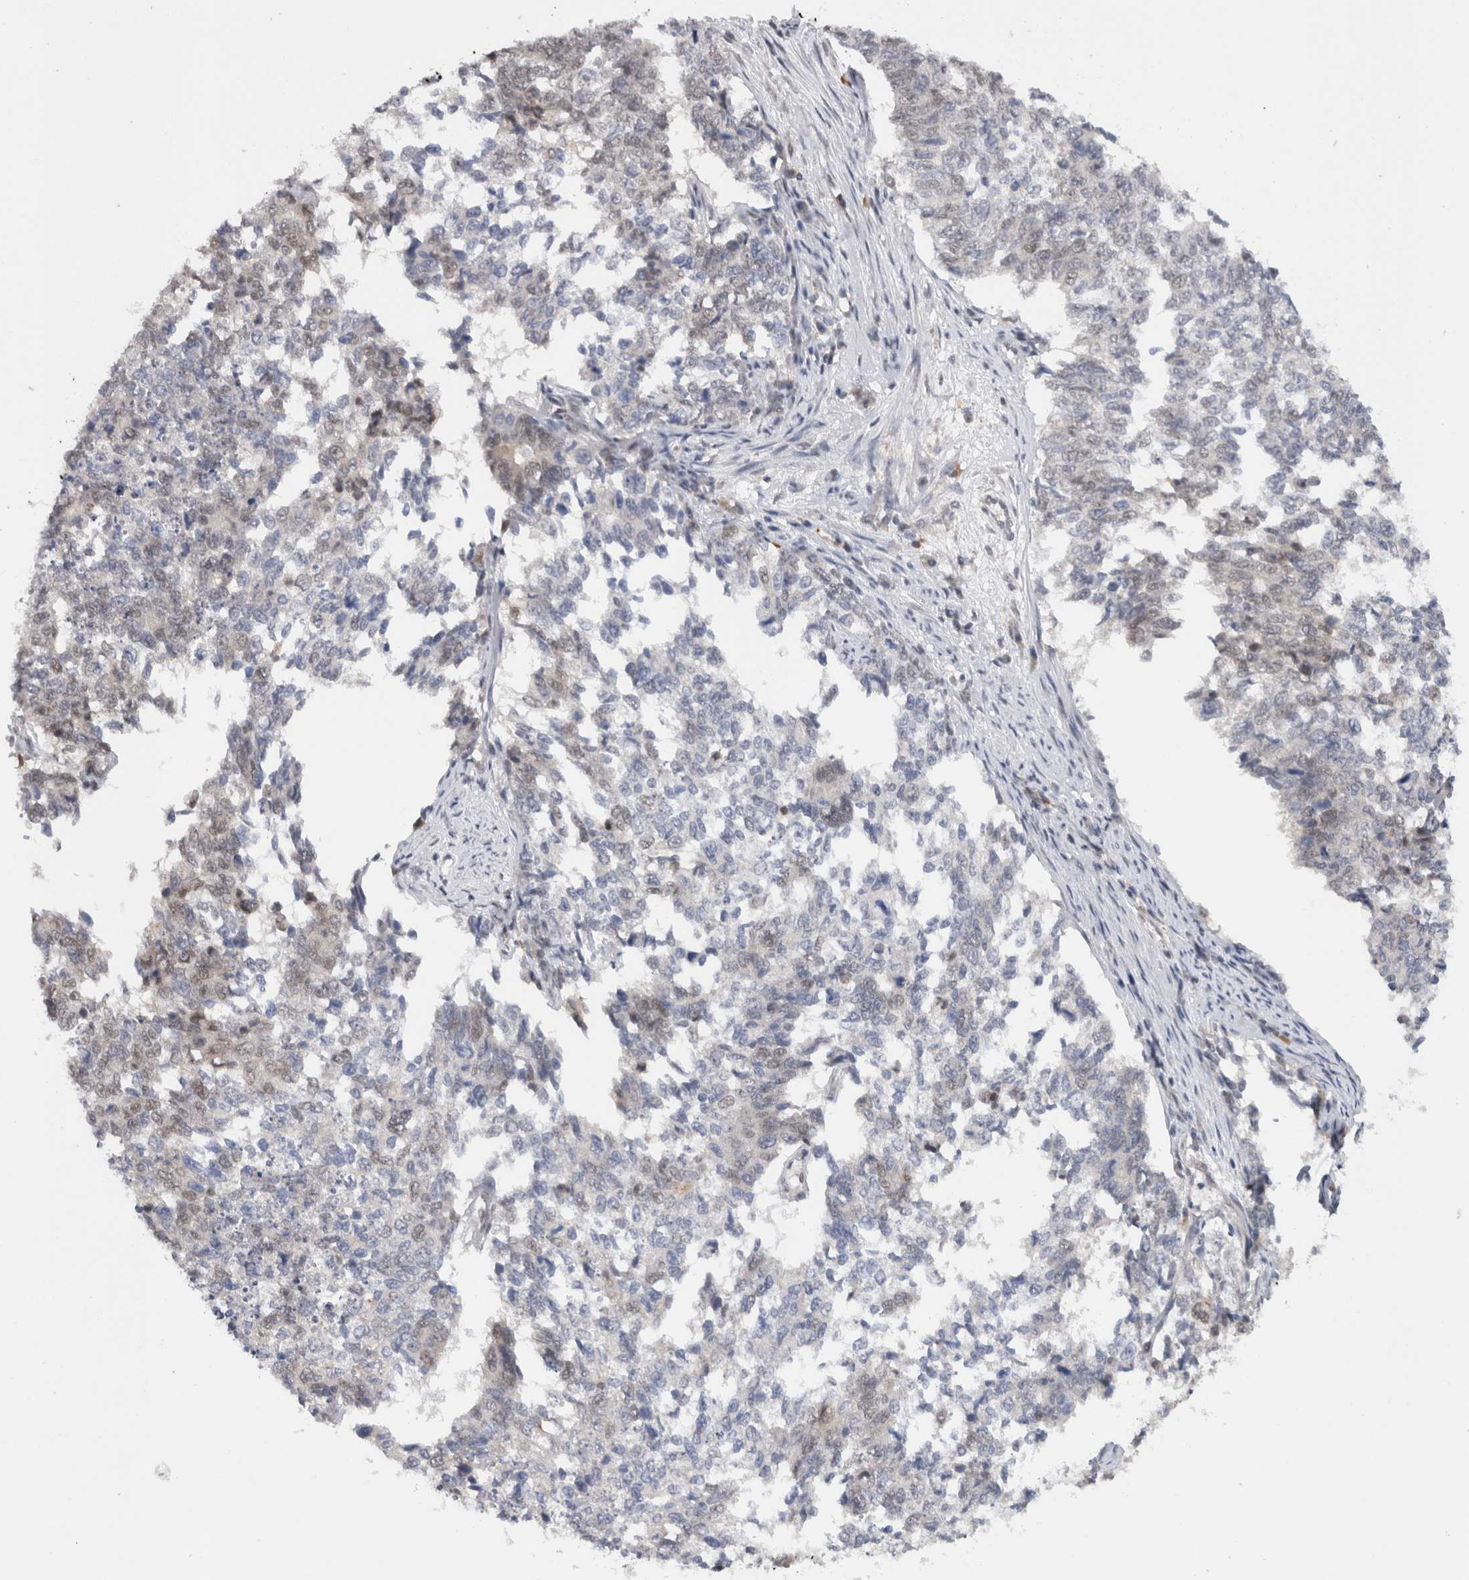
{"staining": {"intensity": "weak", "quantity": "<25%", "location": "nuclear"}, "tissue": "cervical cancer", "cell_type": "Tumor cells", "image_type": "cancer", "snomed": [{"axis": "morphology", "description": "Squamous cell carcinoma, NOS"}, {"axis": "topography", "description": "Cervix"}], "caption": "Immunohistochemistry of human squamous cell carcinoma (cervical) exhibits no expression in tumor cells.", "gene": "HESX1", "patient": {"sex": "female", "age": 63}}